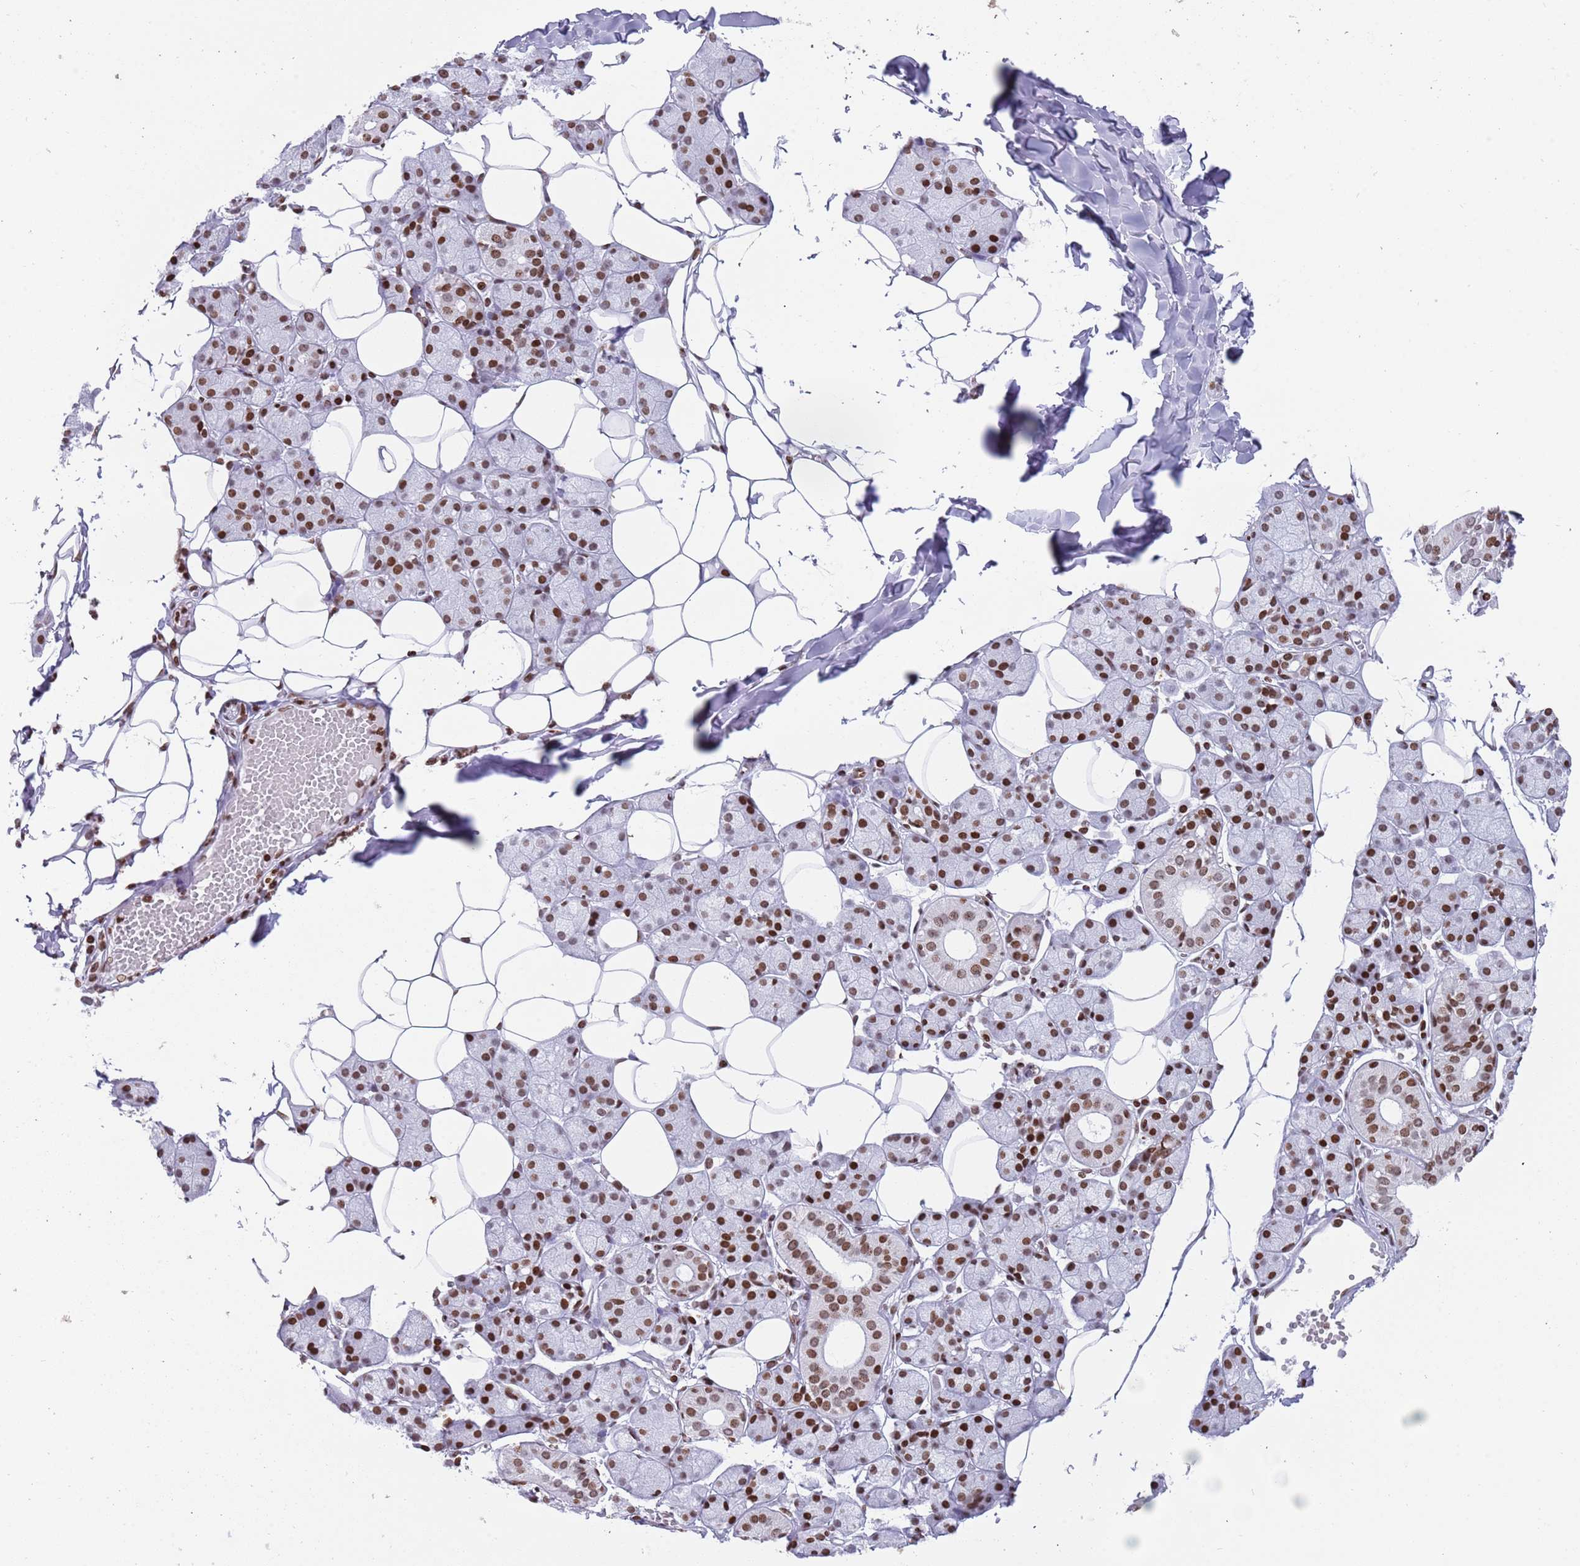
{"staining": {"intensity": "strong", "quantity": "25%-75%", "location": "nuclear"}, "tissue": "salivary gland", "cell_type": "Glandular cells", "image_type": "normal", "snomed": [{"axis": "morphology", "description": "Normal tissue, NOS"}, {"axis": "topography", "description": "Salivary gland"}], "caption": "A micrograph showing strong nuclear staining in approximately 25%-75% of glandular cells in benign salivary gland, as visualized by brown immunohistochemical staining.", "gene": "ENSG00000285547", "patient": {"sex": "female", "age": 33}}